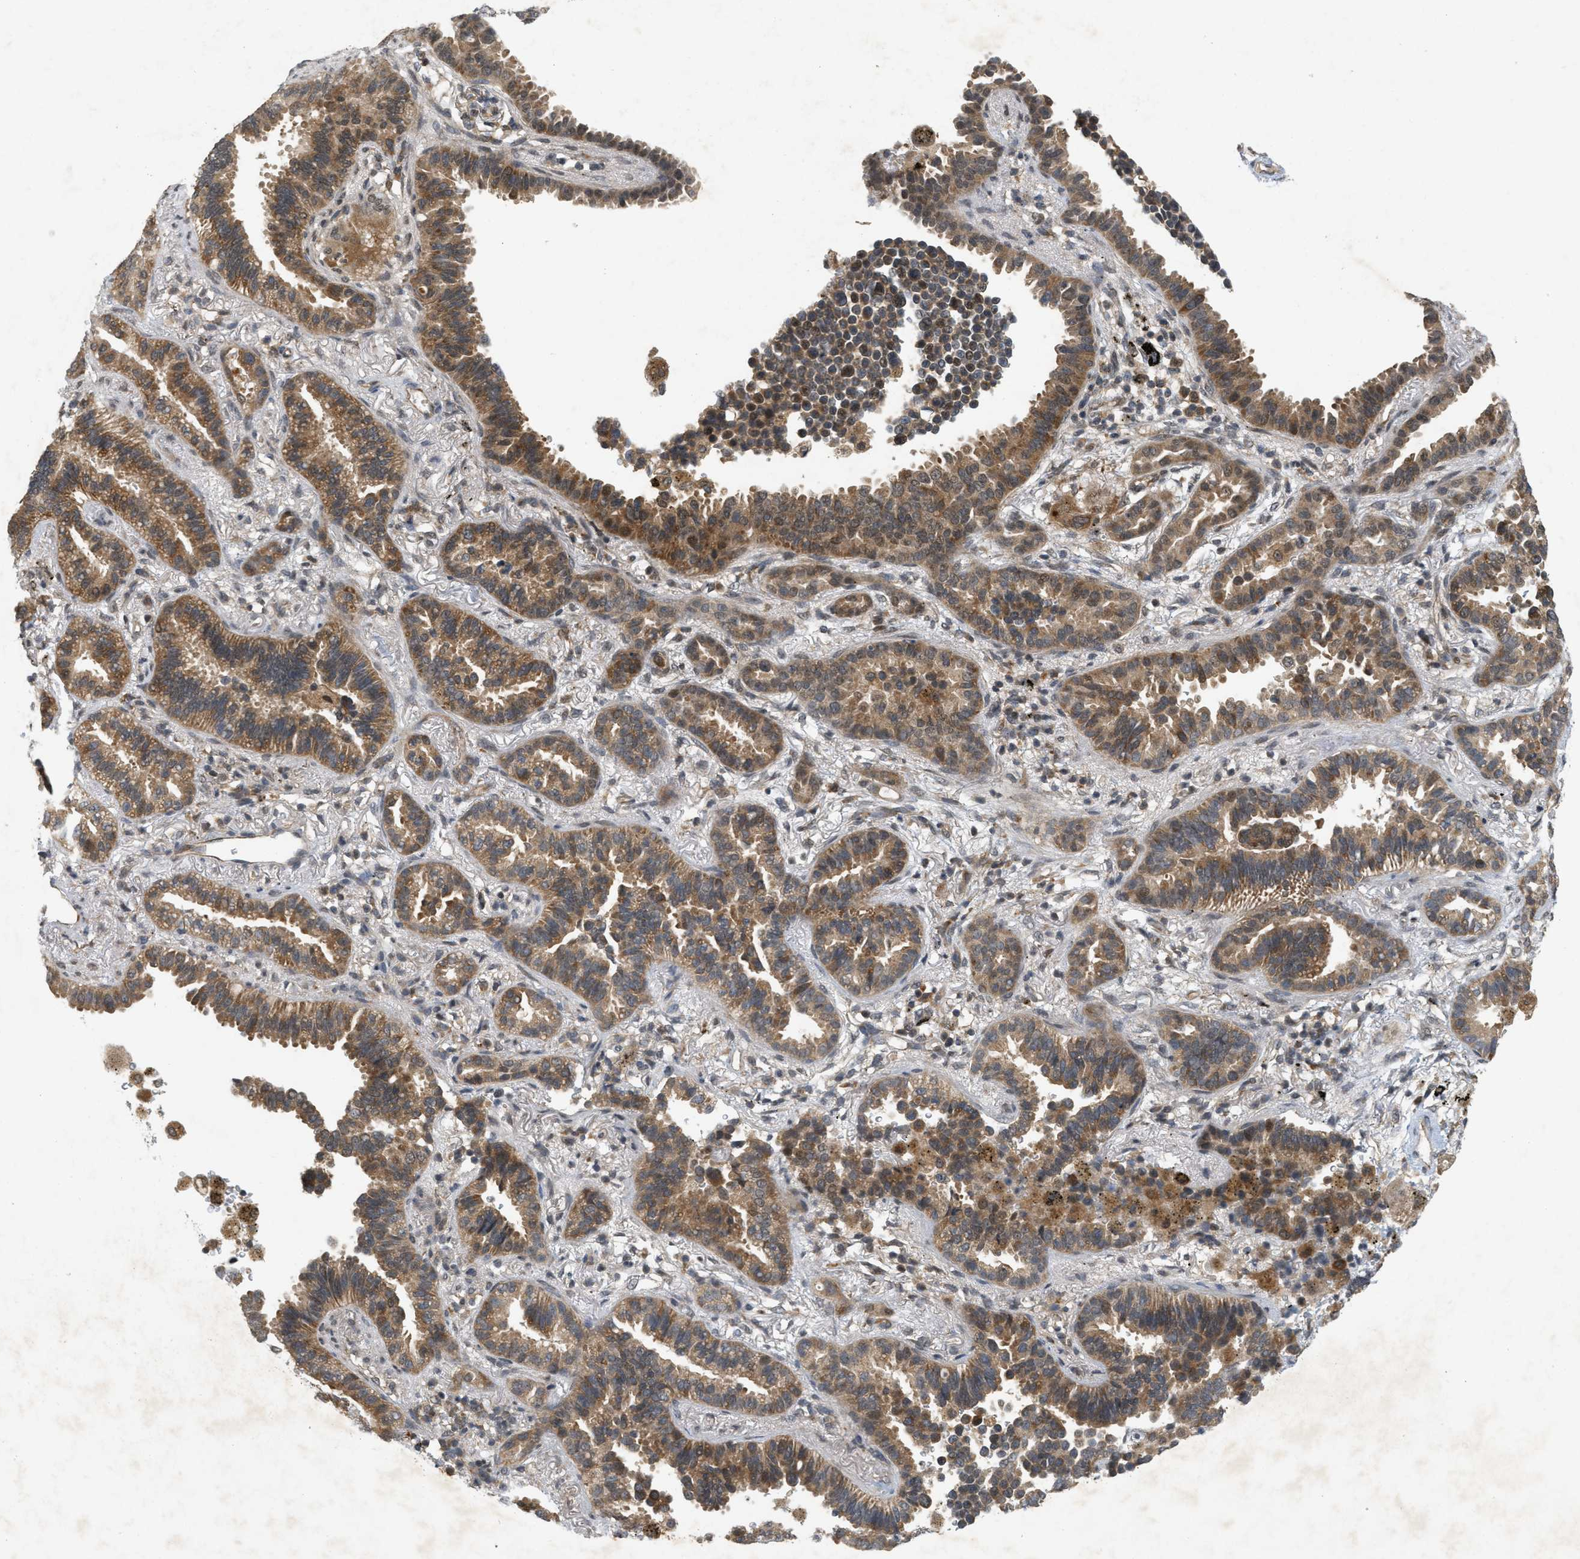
{"staining": {"intensity": "moderate", "quantity": ">75%", "location": "cytoplasmic/membranous"}, "tissue": "lung cancer", "cell_type": "Tumor cells", "image_type": "cancer", "snomed": [{"axis": "morphology", "description": "Normal tissue, NOS"}, {"axis": "morphology", "description": "Adenocarcinoma, NOS"}, {"axis": "topography", "description": "Lung"}], "caption": "Brown immunohistochemical staining in human lung cancer (adenocarcinoma) reveals moderate cytoplasmic/membranous positivity in approximately >75% of tumor cells.", "gene": "PRKD1", "patient": {"sex": "male", "age": 59}}